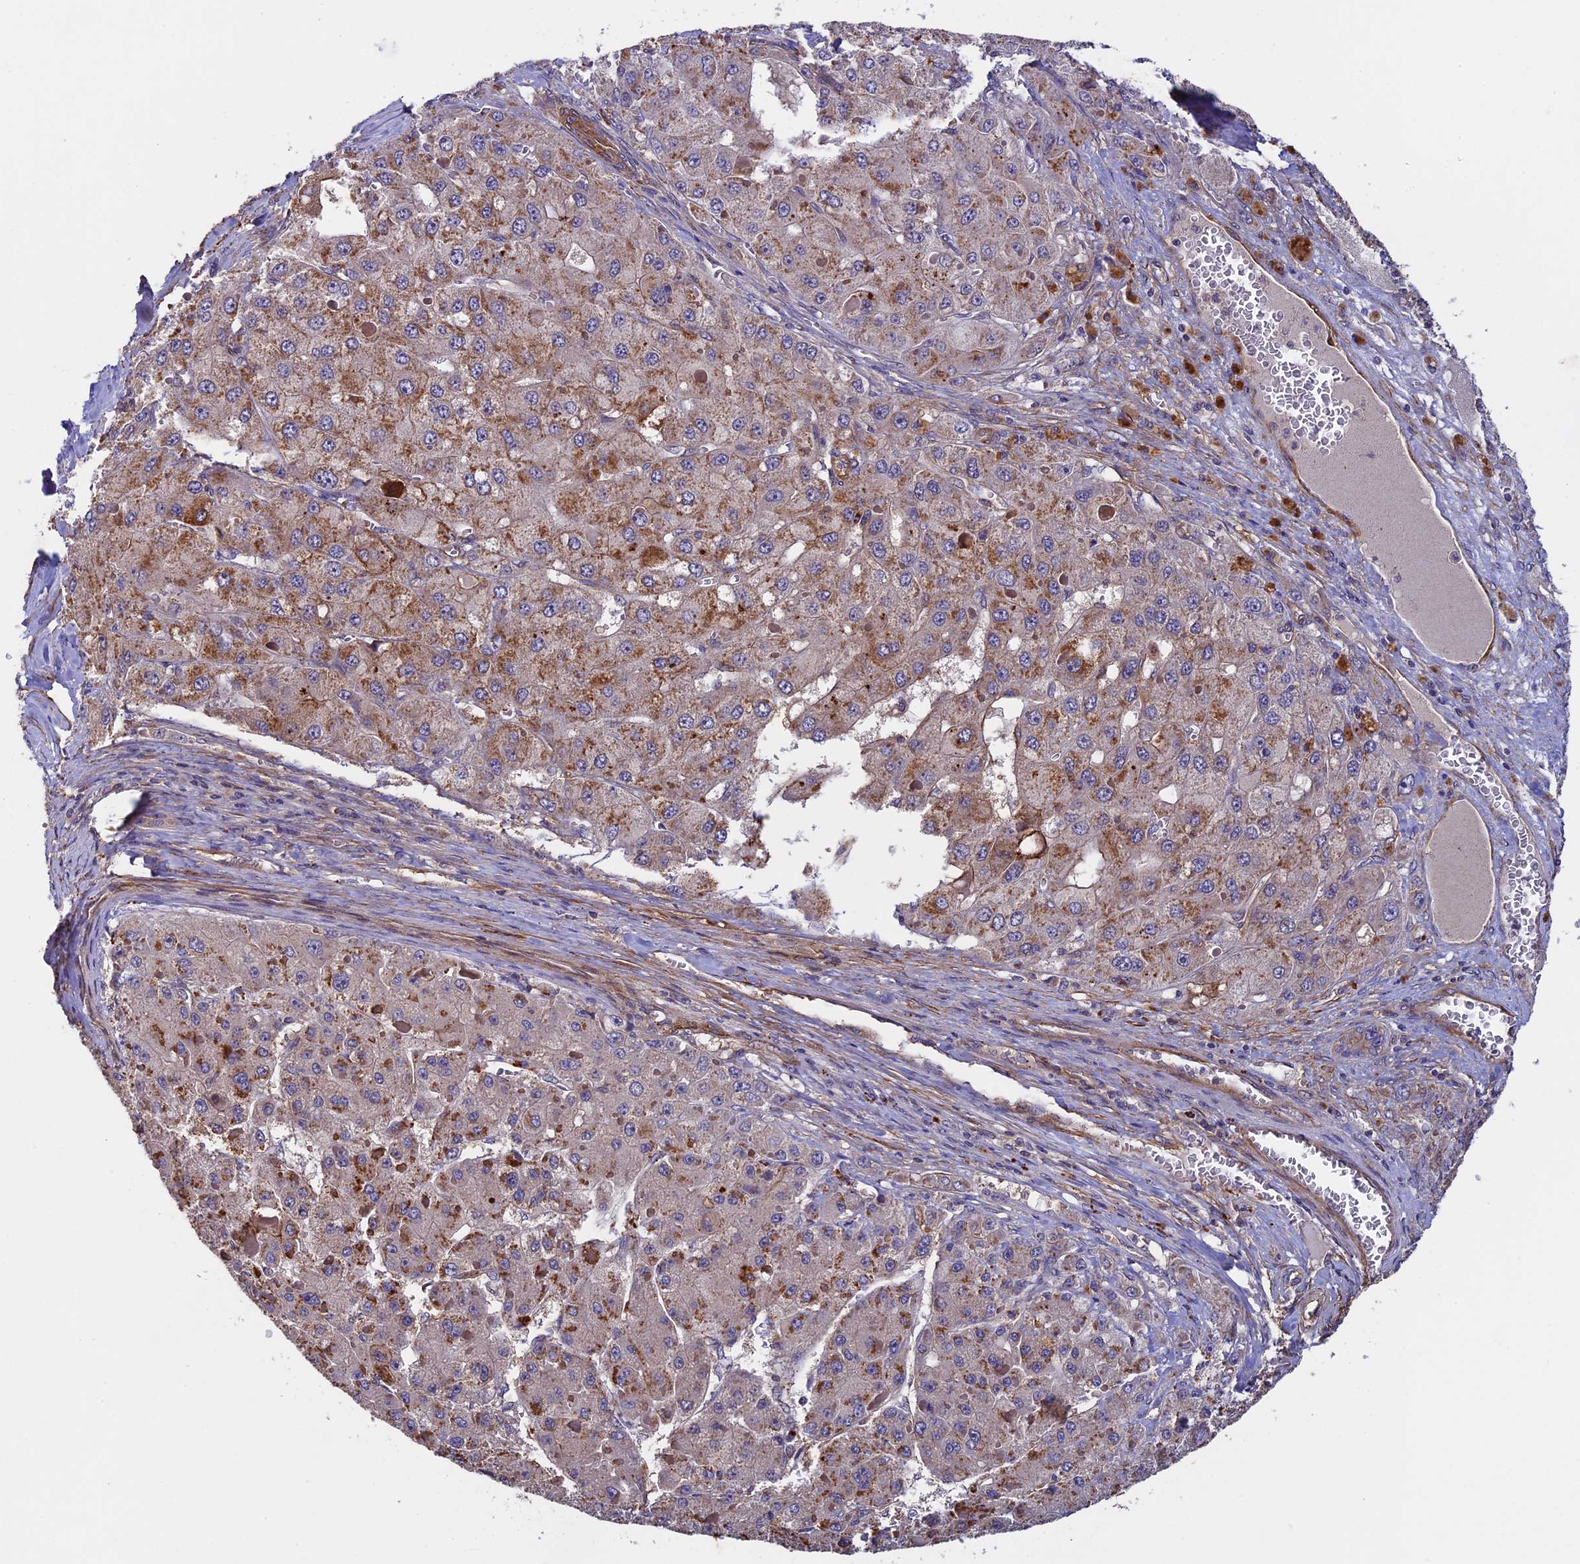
{"staining": {"intensity": "moderate", "quantity": "25%-75%", "location": "cytoplasmic/membranous"}, "tissue": "liver cancer", "cell_type": "Tumor cells", "image_type": "cancer", "snomed": [{"axis": "morphology", "description": "Carcinoma, Hepatocellular, NOS"}, {"axis": "topography", "description": "Liver"}], "caption": "An image showing moderate cytoplasmic/membranous positivity in about 25%-75% of tumor cells in hepatocellular carcinoma (liver), as visualized by brown immunohistochemical staining.", "gene": "SLC9A5", "patient": {"sex": "female", "age": 73}}